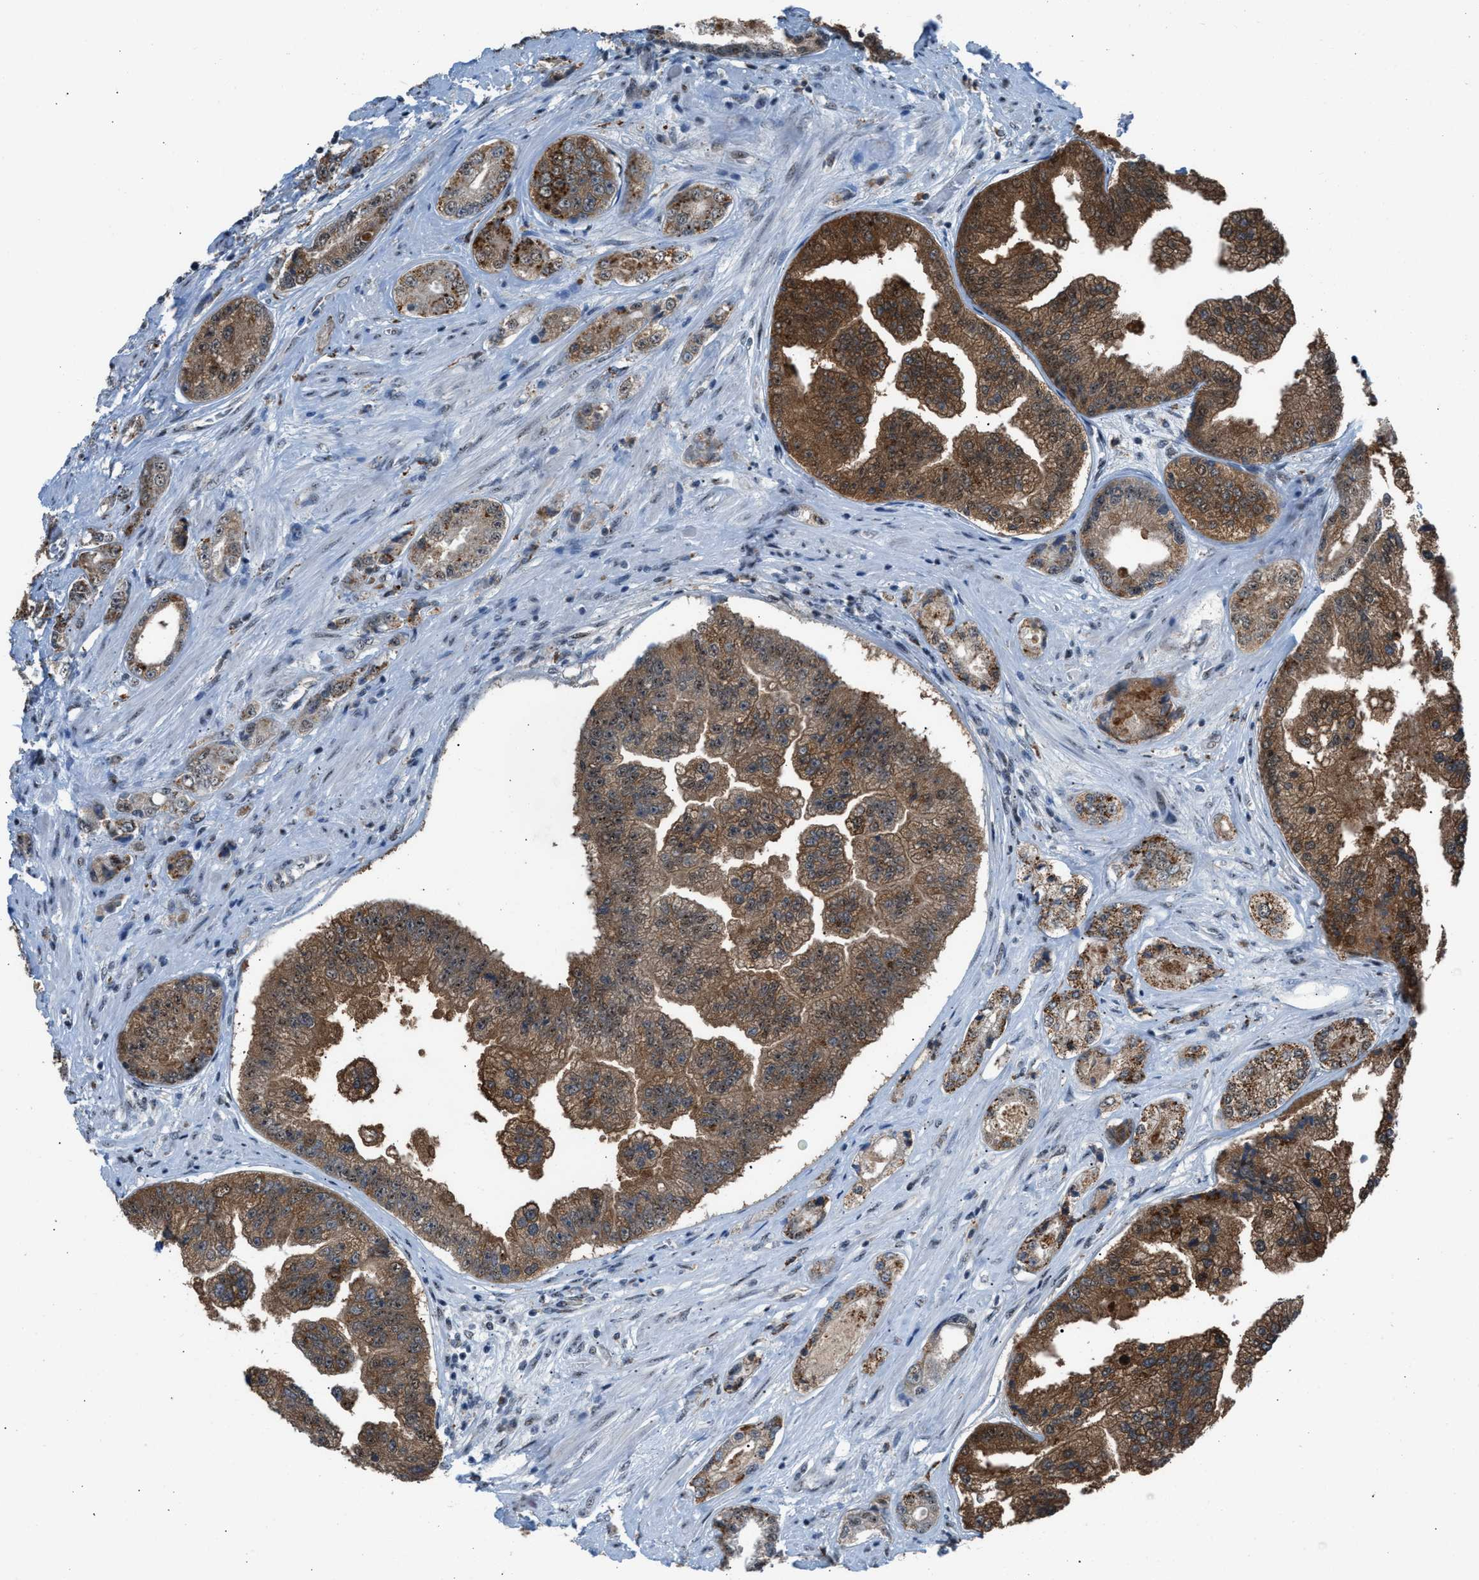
{"staining": {"intensity": "moderate", "quantity": ">75%", "location": "cytoplasmic/membranous"}, "tissue": "prostate cancer", "cell_type": "Tumor cells", "image_type": "cancer", "snomed": [{"axis": "morphology", "description": "Adenocarcinoma, High grade"}, {"axis": "topography", "description": "Prostate"}], "caption": "Tumor cells show medium levels of moderate cytoplasmic/membranous positivity in approximately >75% of cells in human prostate cancer (adenocarcinoma (high-grade)).", "gene": "CENPP", "patient": {"sex": "male", "age": 61}}